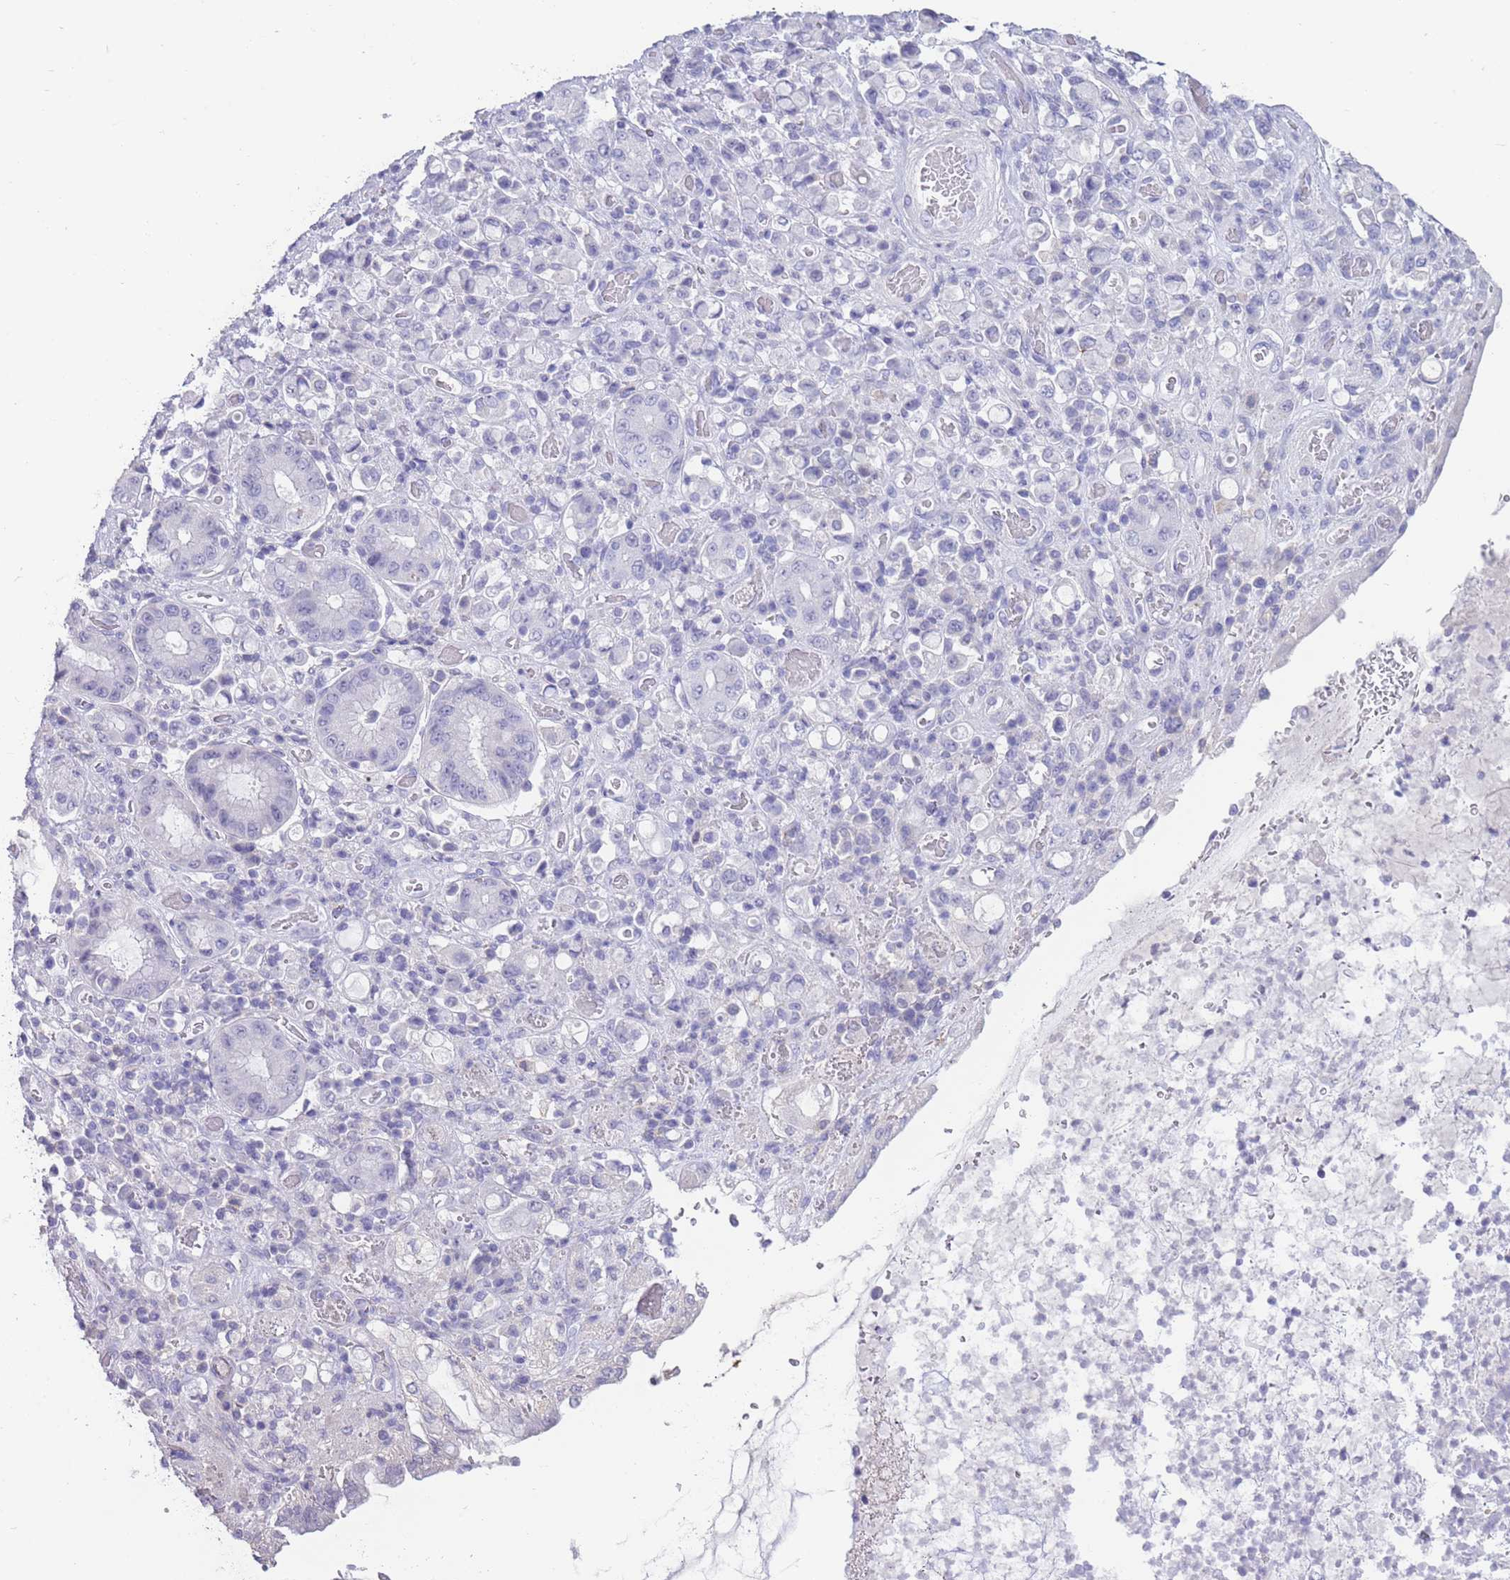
{"staining": {"intensity": "negative", "quantity": "none", "location": "none"}, "tissue": "stomach cancer", "cell_type": "Tumor cells", "image_type": "cancer", "snomed": [{"axis": "morphology", "description": "Normal tissue, NOS"}, {"axis": "morphology", "description": "Adenocarcinoma, NOS"}, {"axis": "topography", "description": "Stomach"}], "caption": "Immunohistochemistry photomicrograph of neoplastic tissue: human adenocarcinoma (stomach) stained with DAB (3,3'-diaminobenzidine) shows no significant protein positivity in tumor cells.", "gene": "CD37", "patient": {"sex": "female", "age": 79}}